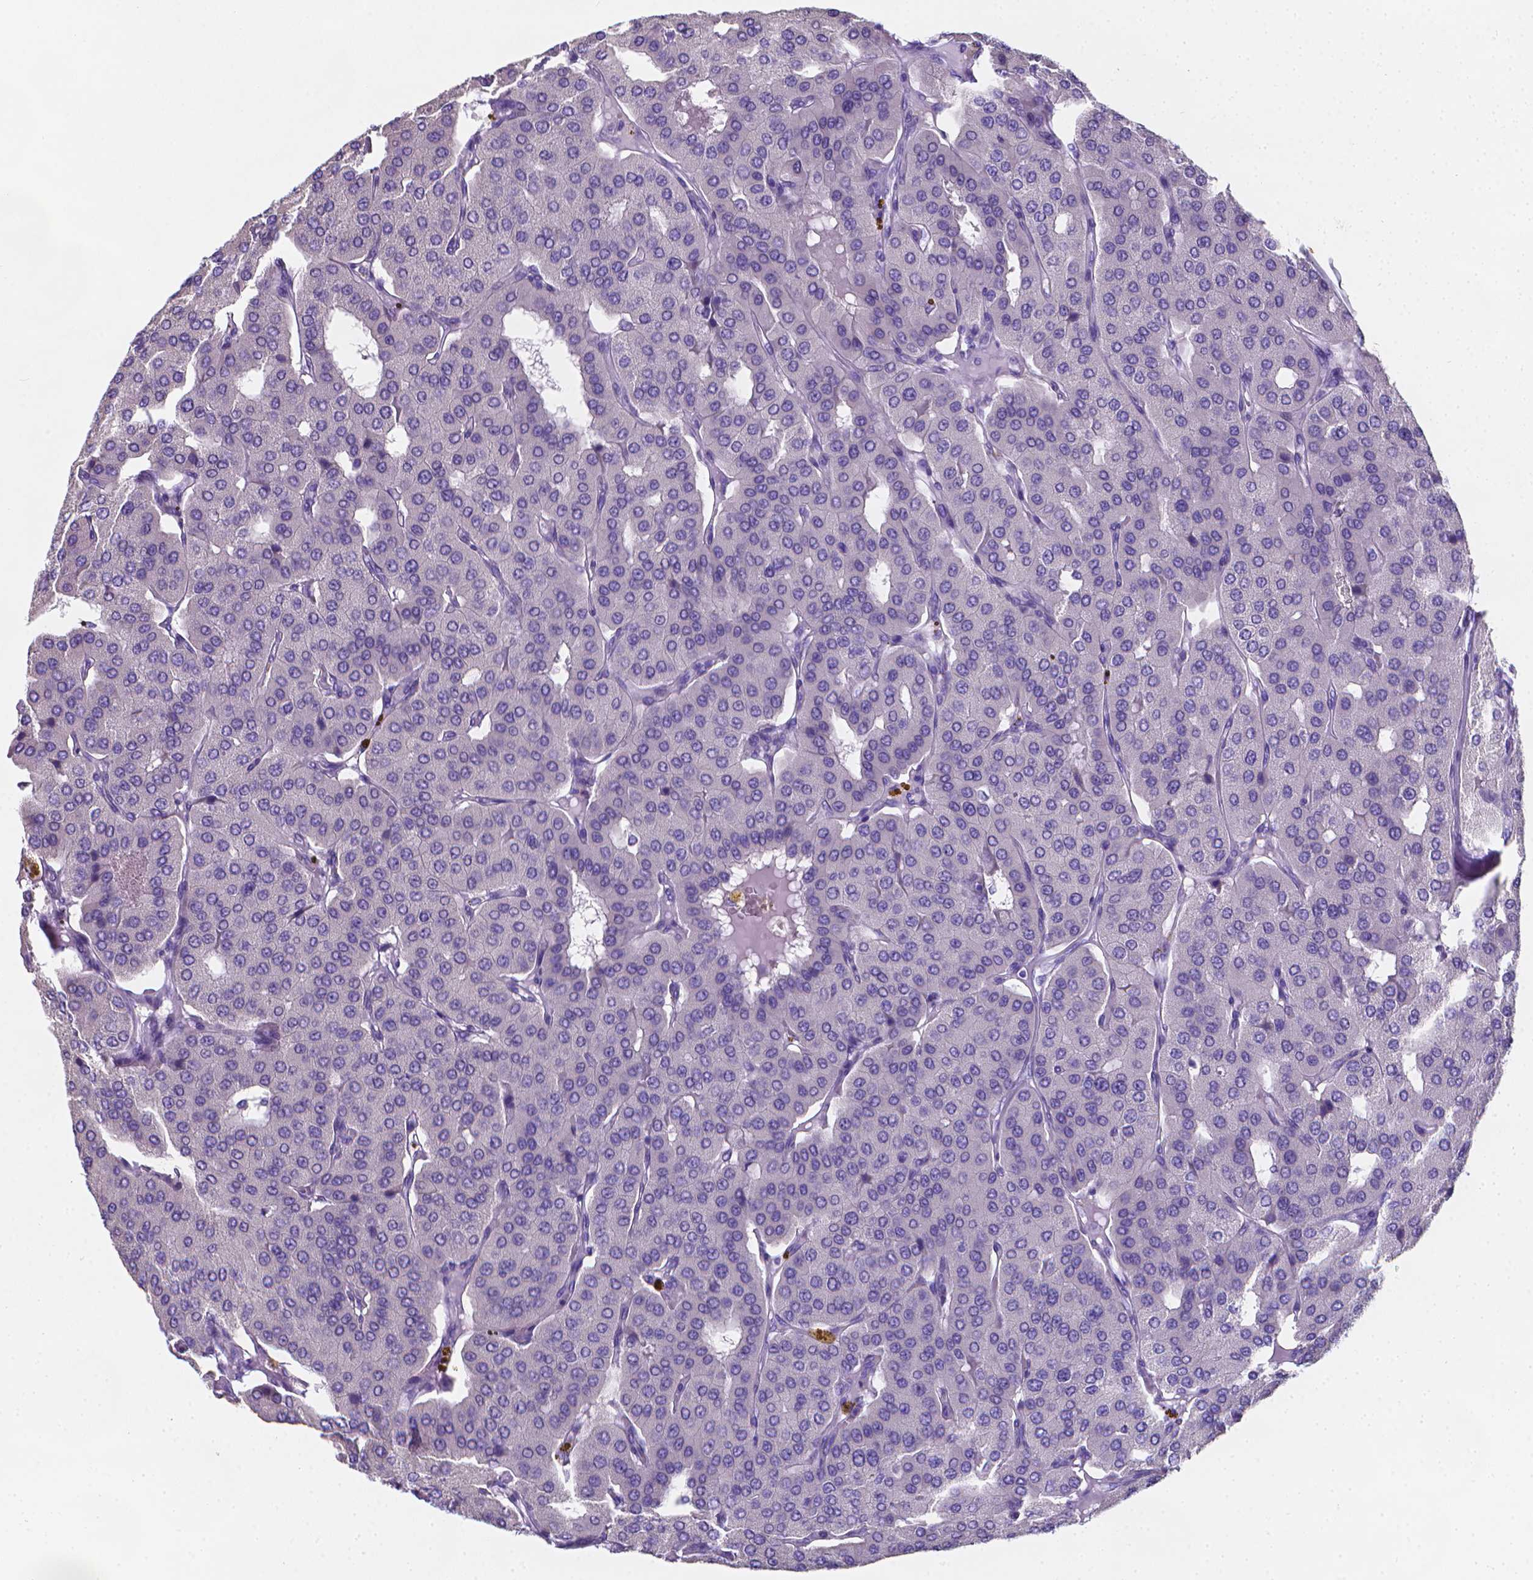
{"staining": {"intensity": "negative", "quantity": "none", "location": "none"}, "tissue": "parathyroid gland", "cell_type": "Glandular cells", "image_type": "normal", "snomed": [{"axis": "morphology", "description": "Normal tissue, NOS"}, {"axis": "morphology", "description": "Adenoma, NOS"}, {"axis": "topography", "description": "Parathyroid gland"}], "caption": "IHC micrograph of benign parathyroid gland: parathyroid gland stained with DAB (3,3'-diaminobenzidine) reveals no significant protein expression in glandular cells.", "gene": "LRRC73", "patient": {"sex": "female", "age": 86}}